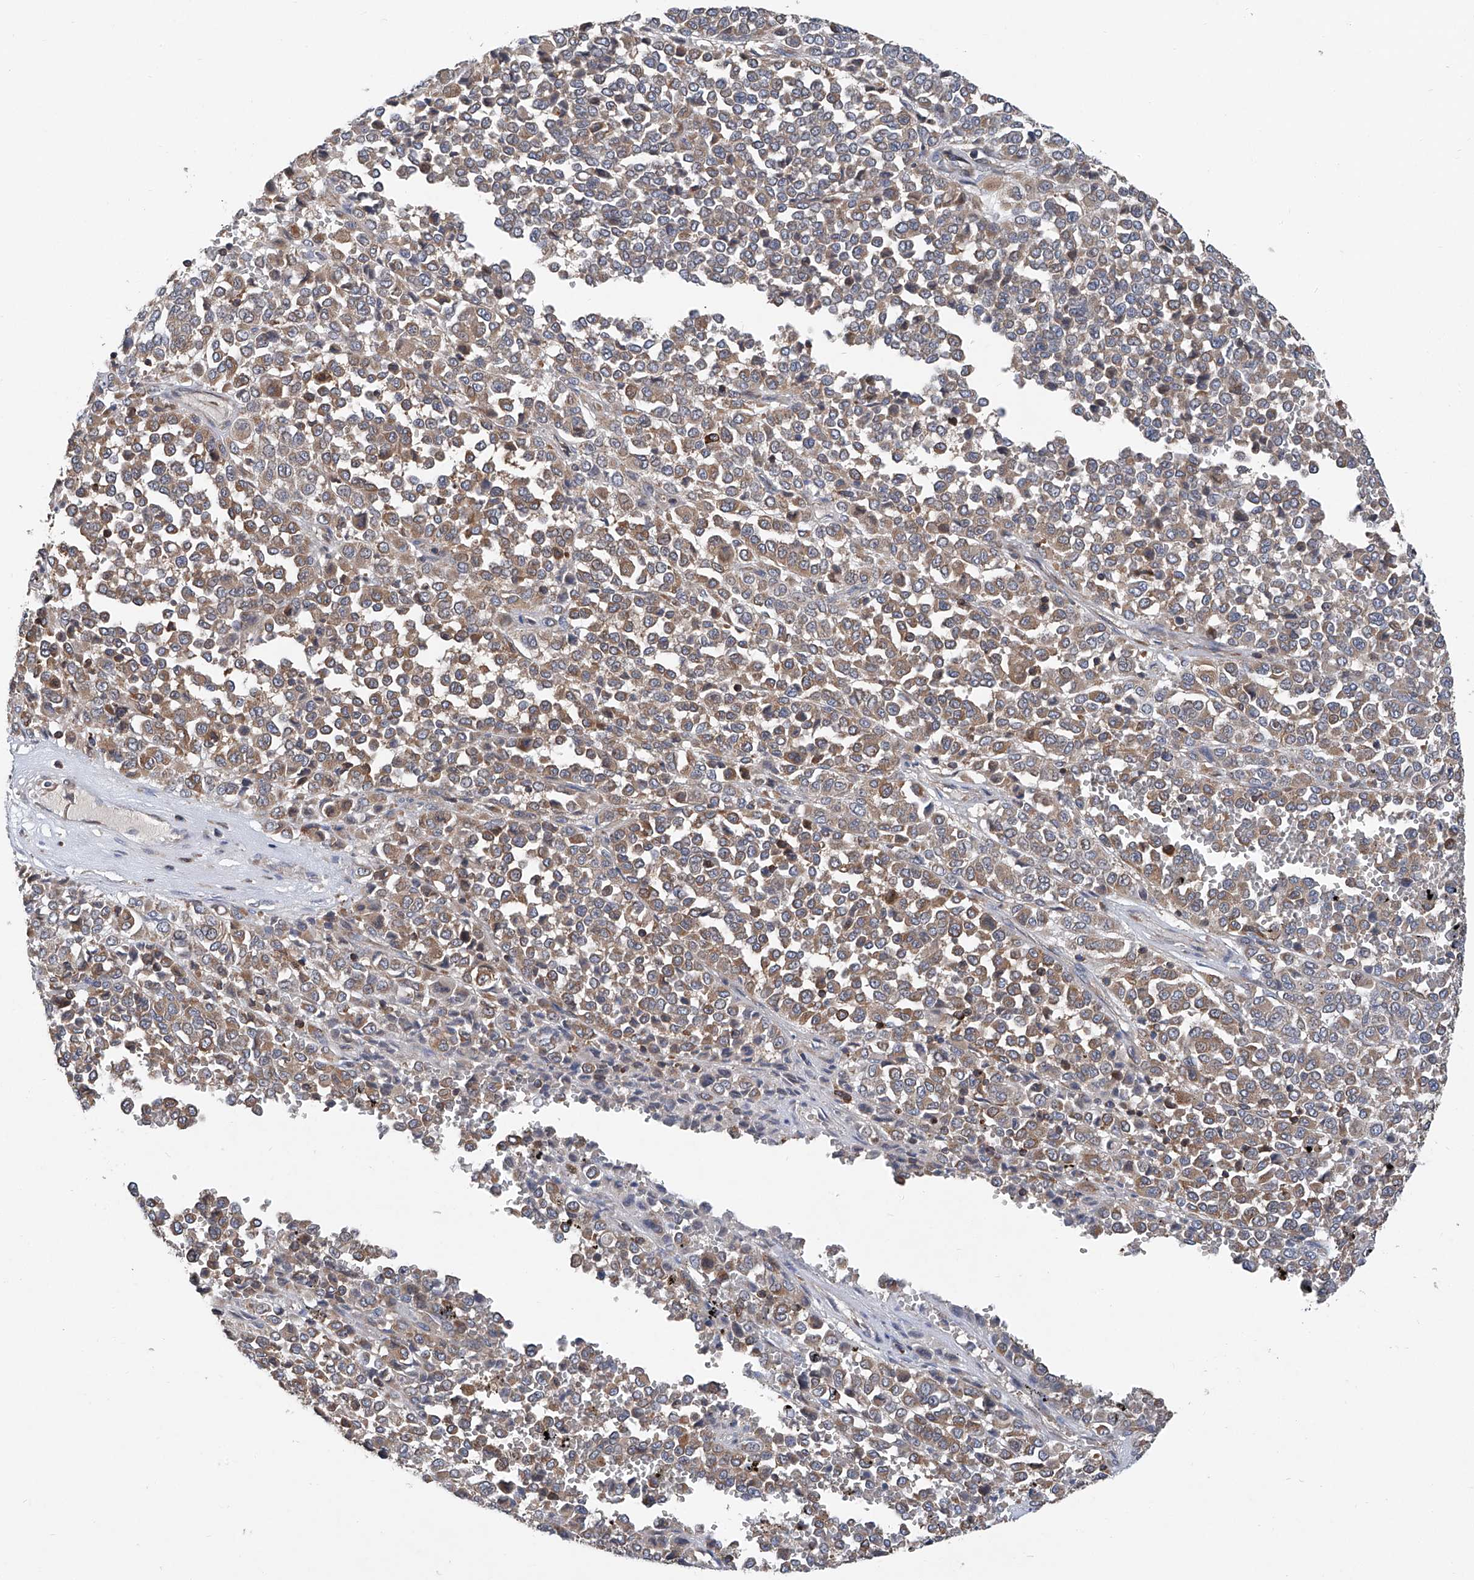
{"staining": {"intensity": "moderate", "quantity": ">75%", "location": "cytoplasmic/membranous"}, "tissue": "melanoma", "cell_type": "Tumor cells", "image_type": "cancer", "snomed": [{"axis": "morphology", "description": "Malignant melanoma, Metastatic site"}, {"axis": "topography", "description": "Pancreas"}], "caption": "Immunohistochemistry (DAB (3,3'-diaminobenzidine)) staining of malignant melanoma (metastatic site) displays moderate cytoplasmic/membranous protein staining in approximately >75% of tumor cells. The staining is performed using DAB brown chromogen to label protein expression. The nuclei are counter-stained blue using hematoxylin.", "gene": "TRIM38", "patient": {"sex": "female", "age": 30}}